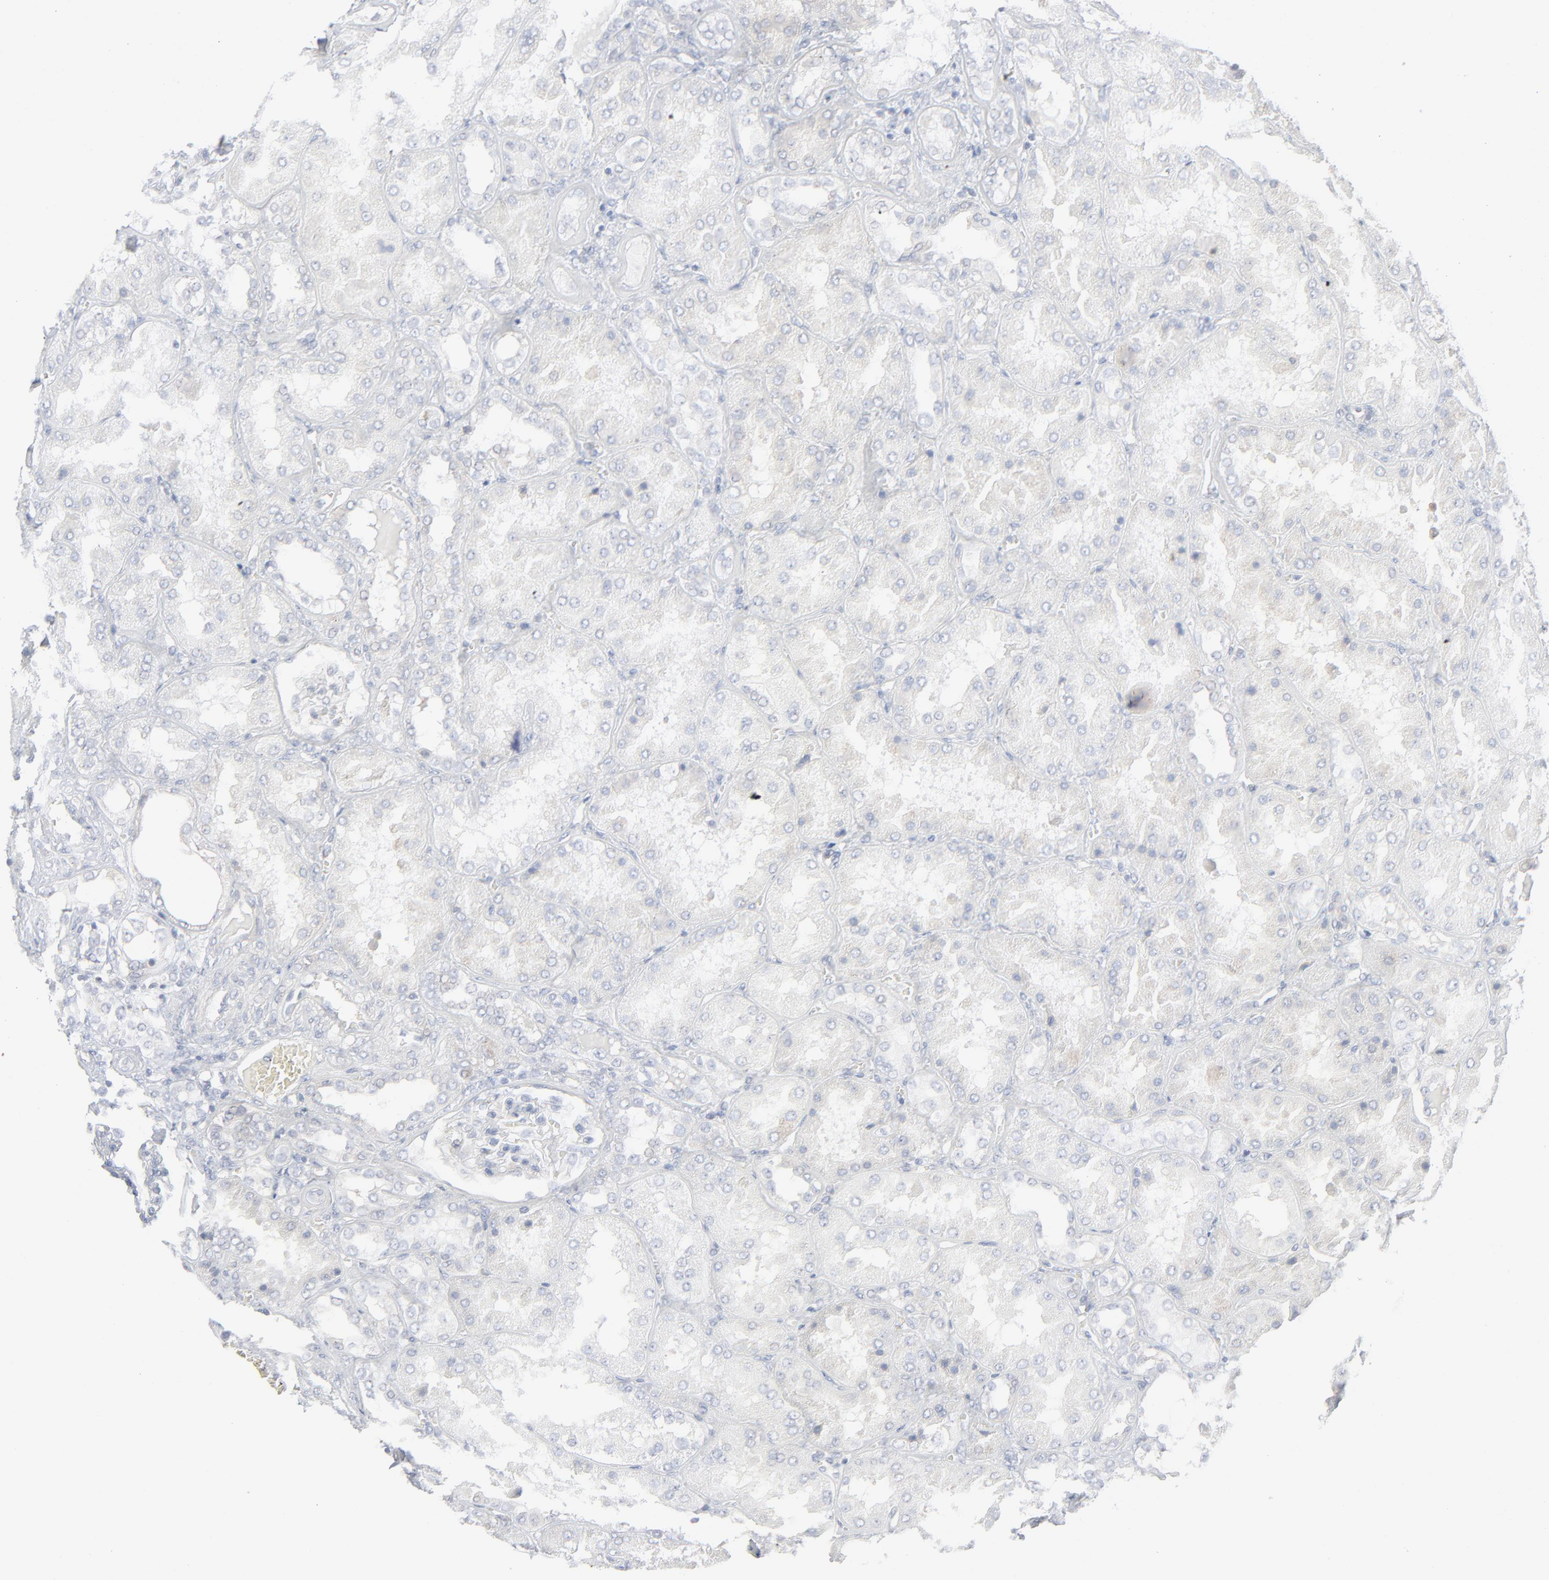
{"staining": {"intensity": "negative", "quantity": "none", "location": "none"}, "tissue": "kidney", "cell_type": "Cells in glomeruli", "image_type": "normal", "snomed": [{"axis": "morphology", "description": "Normal tissue, NOS"}, {"axis": "topography", "description": "Kidney"}], "caption": "DAB immunohistochemical staining of unremarkable kidney demonstrates no significant positivity in cells in glomeruli.", "gene": "KDSR", "patient": {"sex": "female", "age": 56}}